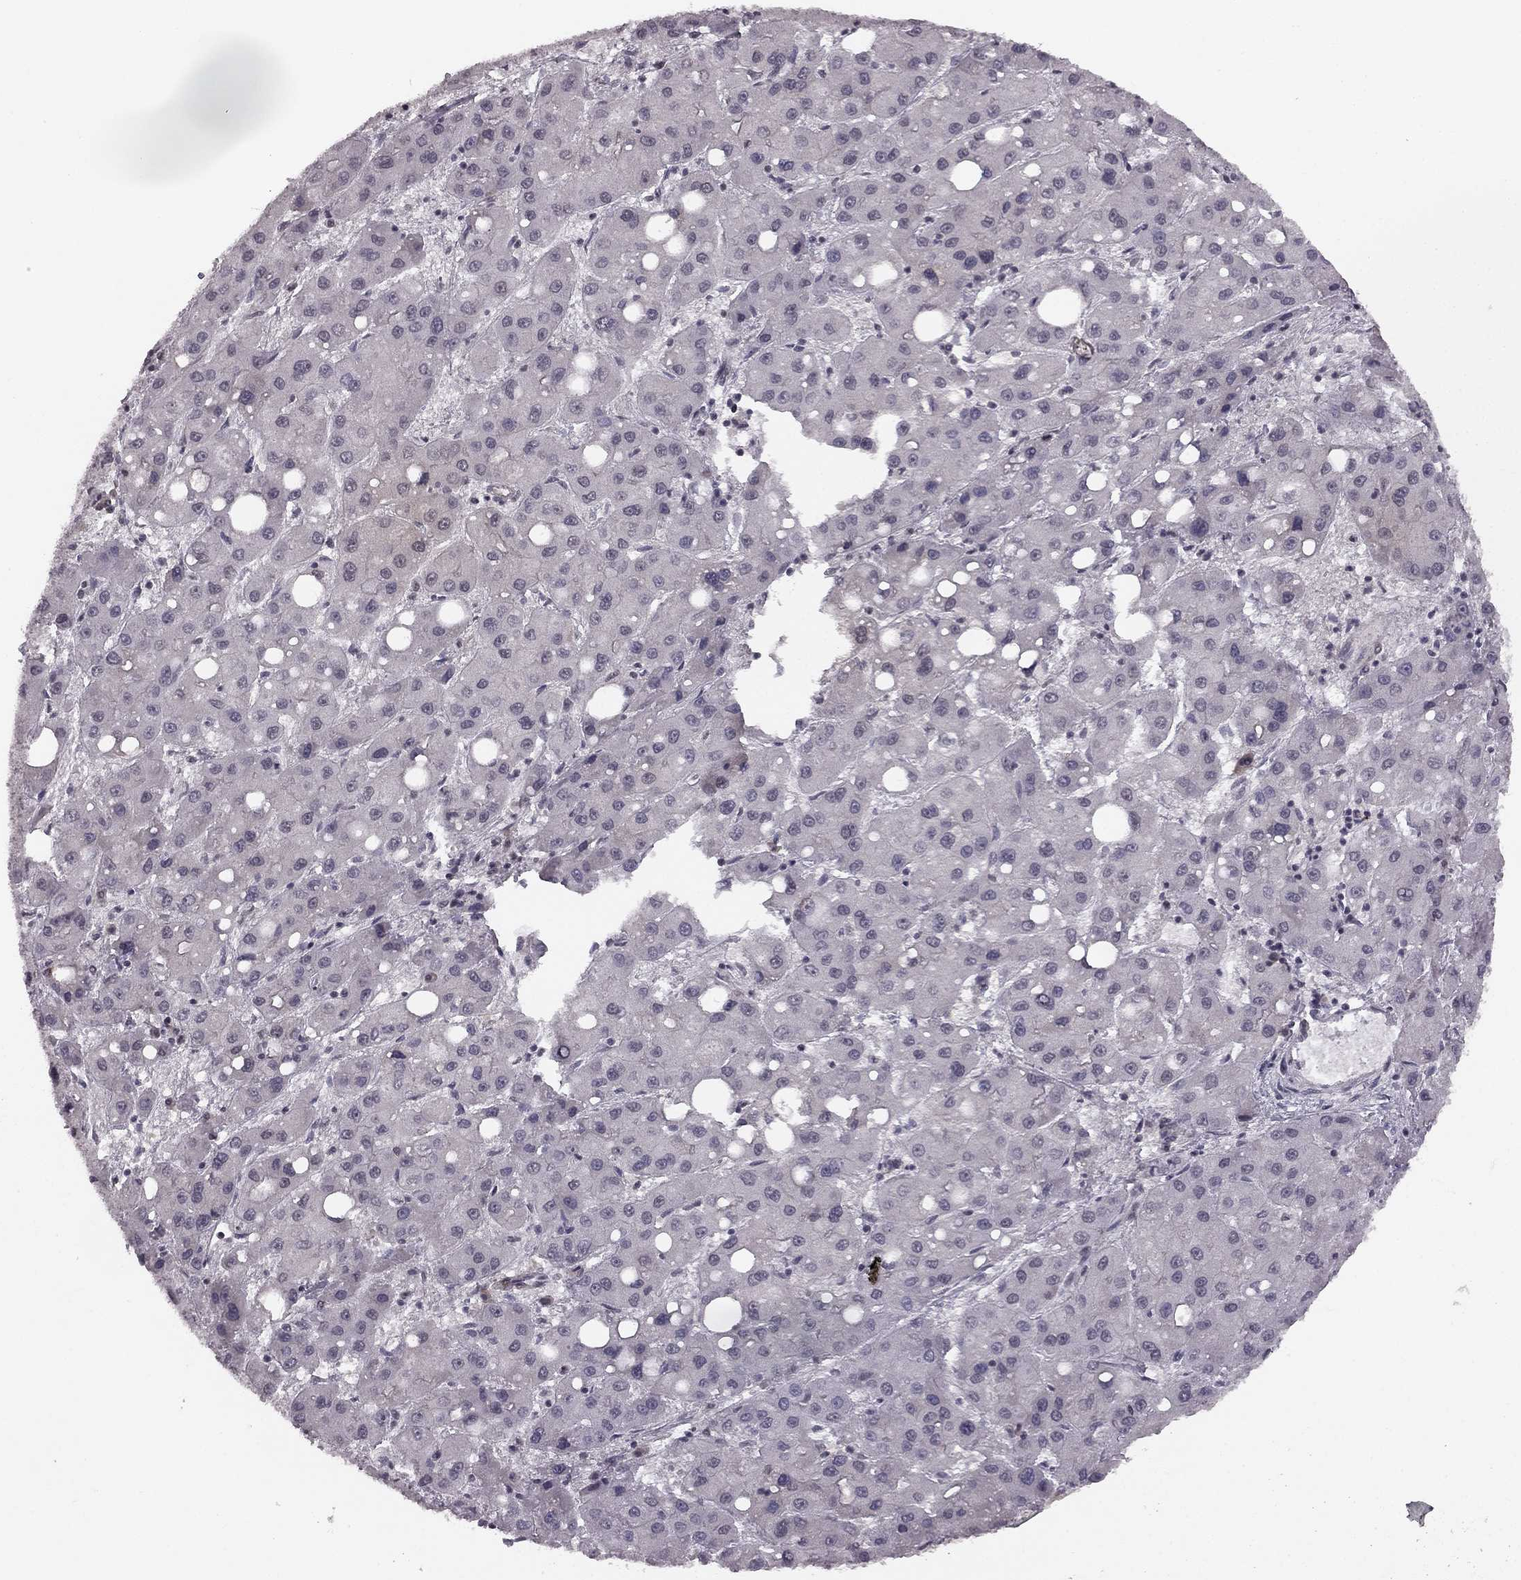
{"staining": {"intensity": "negative", "quantity": "none", "location": "none"}, "tissue": "liver cancer", "cell_type": "Tumor cells", "image_type": "cancer", "snomed": [{"axis": "morphology", "description": "Carcinoma, Hepatocellular, NOS"}, {"axis": "topography", "description": "Liver"}], "caption": "A histopathology image of liver cancer (hepatocellular carcinoma) stained for a protein exhibits no brown staining in tumor cells. The staining was performed using DAB (3,3'-diaminobenzidine) to visualize the protein expression in brown, while the nuclei were stained in blue with hematoxylin (Magnification: 20x).", "gene": "HCN4", "patient": {"sex": "male", "age": 73}}